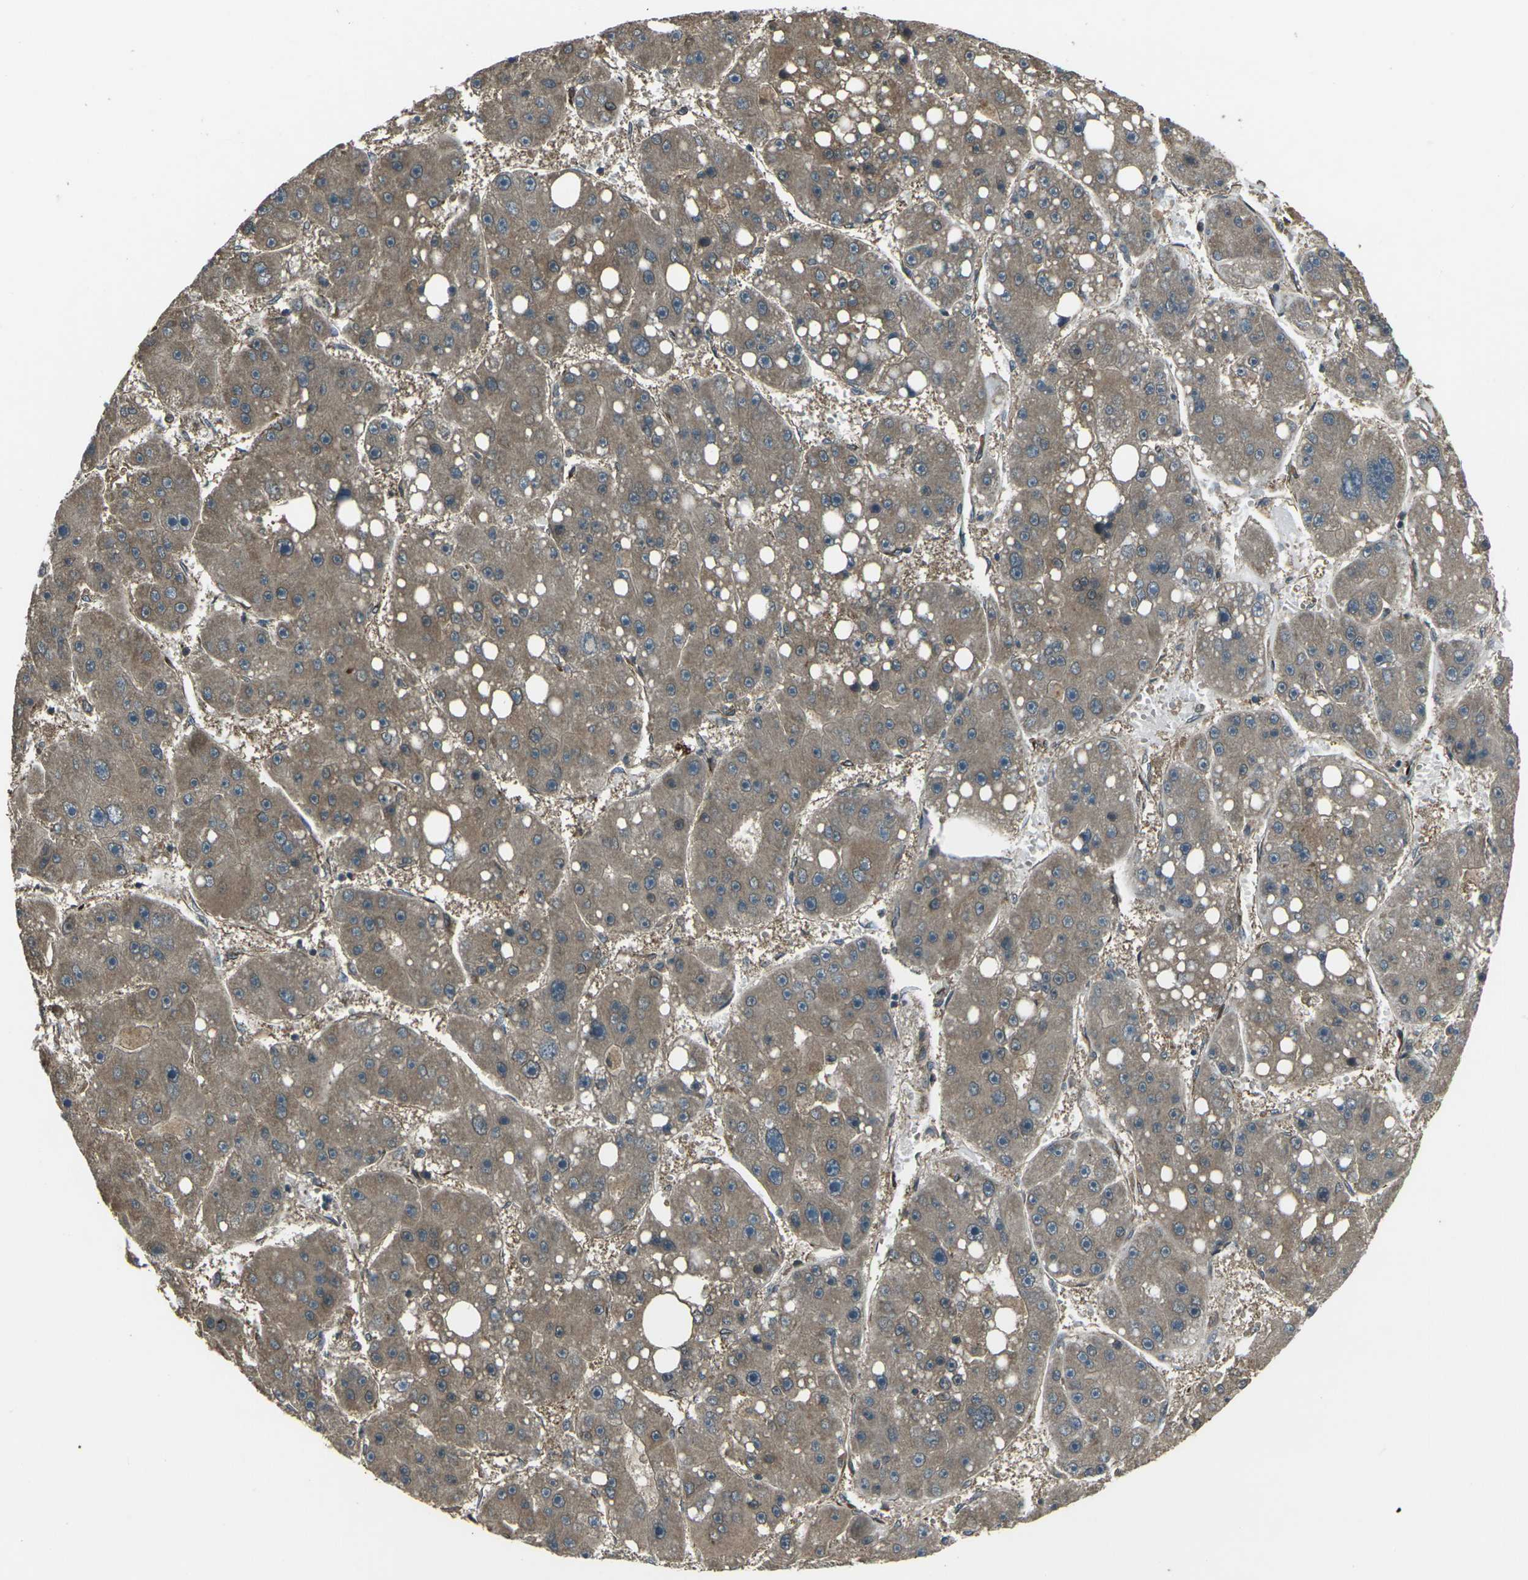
{"staining": {"intensity": "moderate", "quantity": ">75%", "location": "cytoplasmic/membranous"}, "tissue": "liver cancer", "cell_type": "Tumor cells", "image_type": "cancer", "snomed": [{"axis": "morphology", "description": "Carcinoma, Hepatocellular, NOS"}, {"axis": "topography", "description": "Liver"}], "caption": "Moderate cytoplasmic/membranous staining is seen in about >75% of tumor cells in hepatocellular carcinoma (liver).", "gene": "LSMEM1", "patient": {"sex": "female", "age": 61}}